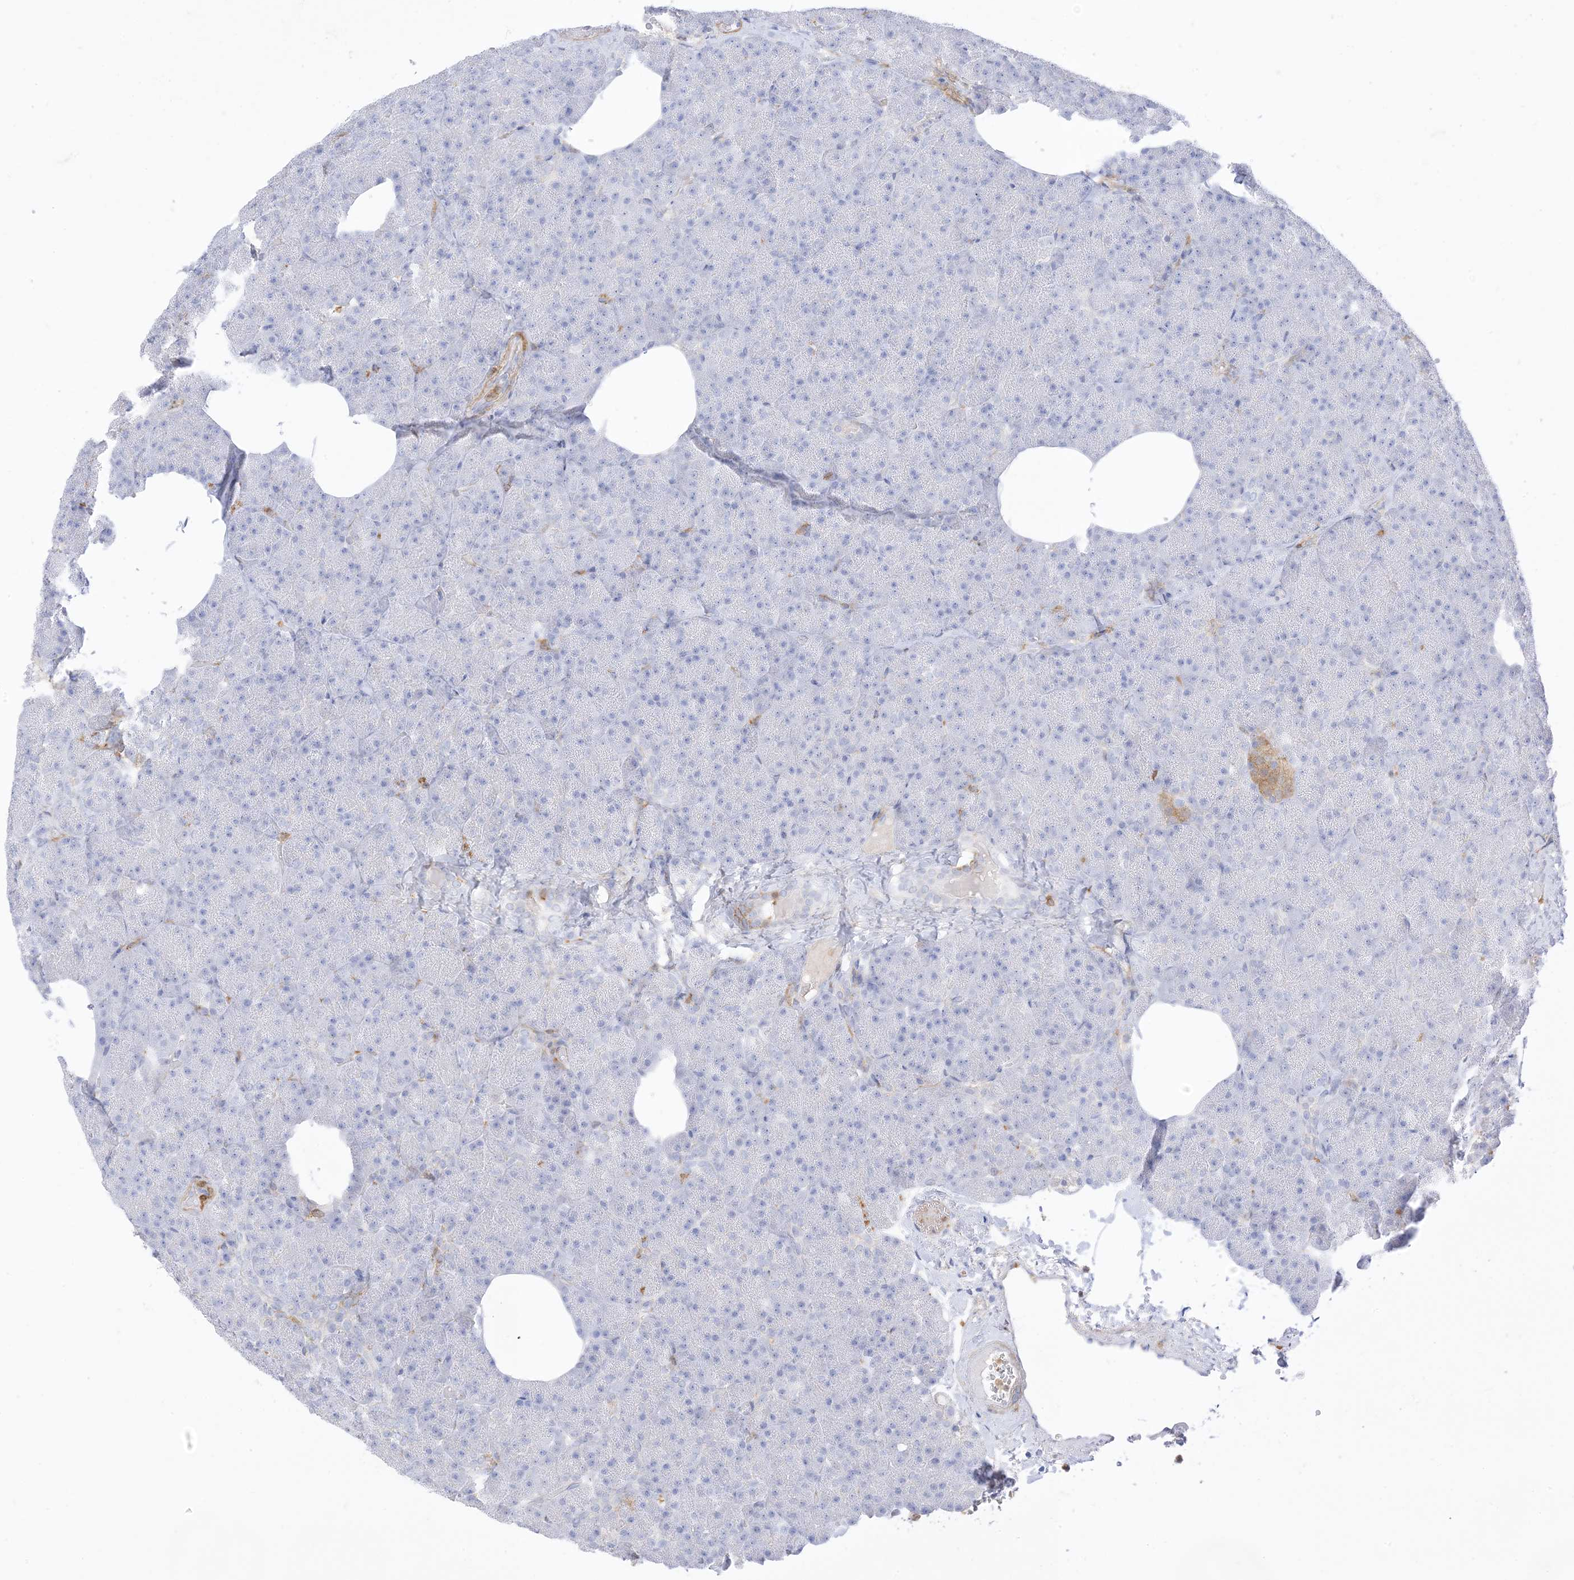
{"staining": {"intensity": "moderate", "quantity": "<25%", "location": "cytoplasmic/membranous"}, "tissue": "pancreas", "cell_type": "Exocrine glandular cells", "image_type": "normal", "snomed": [{"axis": "morphology", "description": "Normal tissue, NOS"}, {"axis": "morphology", "description": "Carcinoid, malignant, NOS"}, {"axis": "topography", "description": "Pancreas"}], "caption": "Moderate cytoplasmic/membranous expression is seen in approximately <25% of exocrine glandular cells in unremarkable pancreas. (Brightfield microscopy of DAB IHC at high magnification).", "gene": "GSN", "patient": {"sex": "female", "age": 35}}